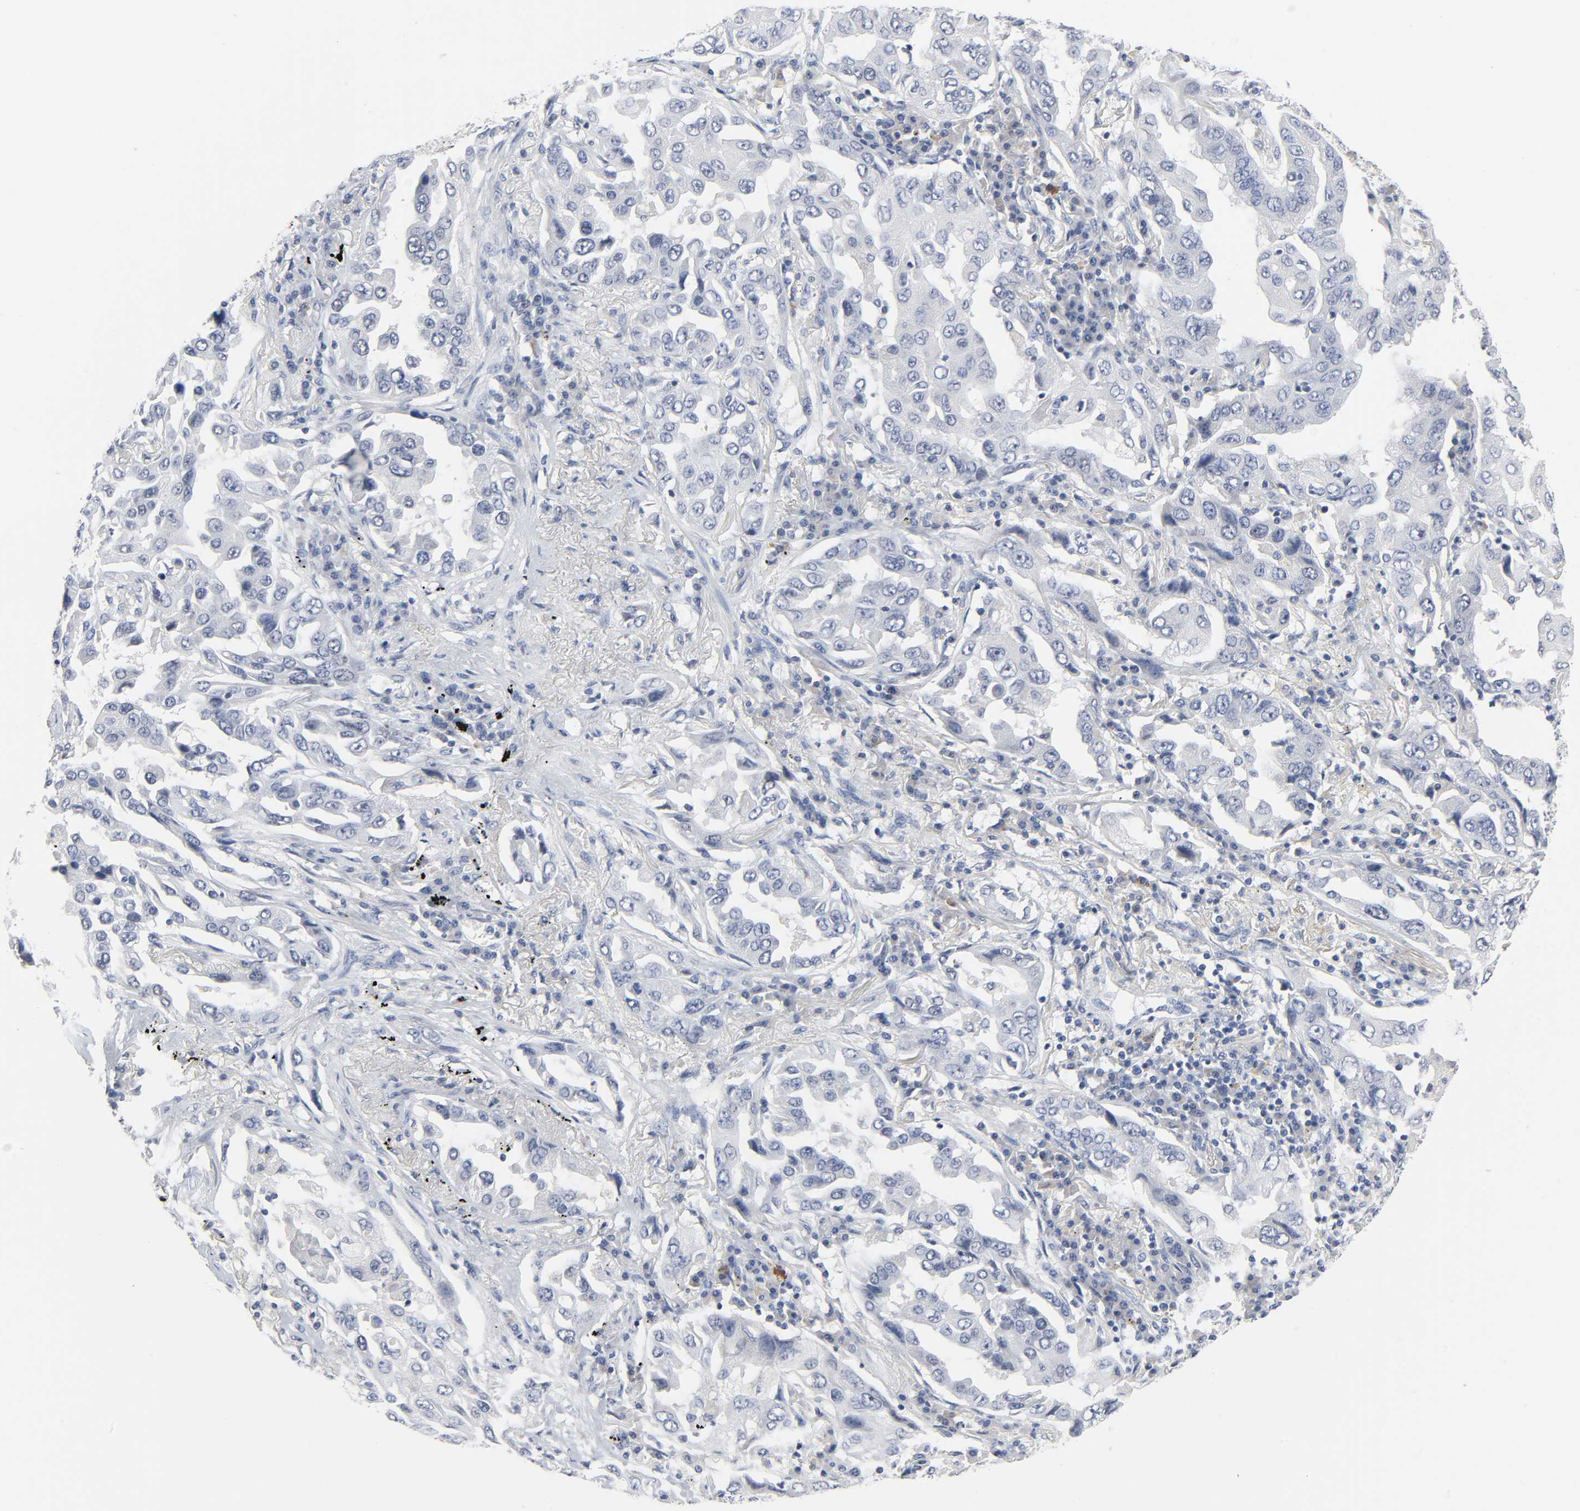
{"staining": {"intensity": "negative", "quantity": "none", "location": "none"}, "tissue": "lung cancer", "cell_type": "Tumor cells", "image_type": "cancer", "snomed": [{"axis": "morphology", "description": "Adenocarcinoma, NOS"}, {"axis": "topography", "description": "Lung"}], "caption": "DAB (3,3'-diaminobenzidine) immunohistochemical staining of human adenocarcinoma (lung) reveals no significant staining in tumor cells. (DAB (3,3'-diaminobenzidine) immunohistochemistry, high magnification).", "gene": "WEE1", "patient": {"sex": "female", "age": 65}}